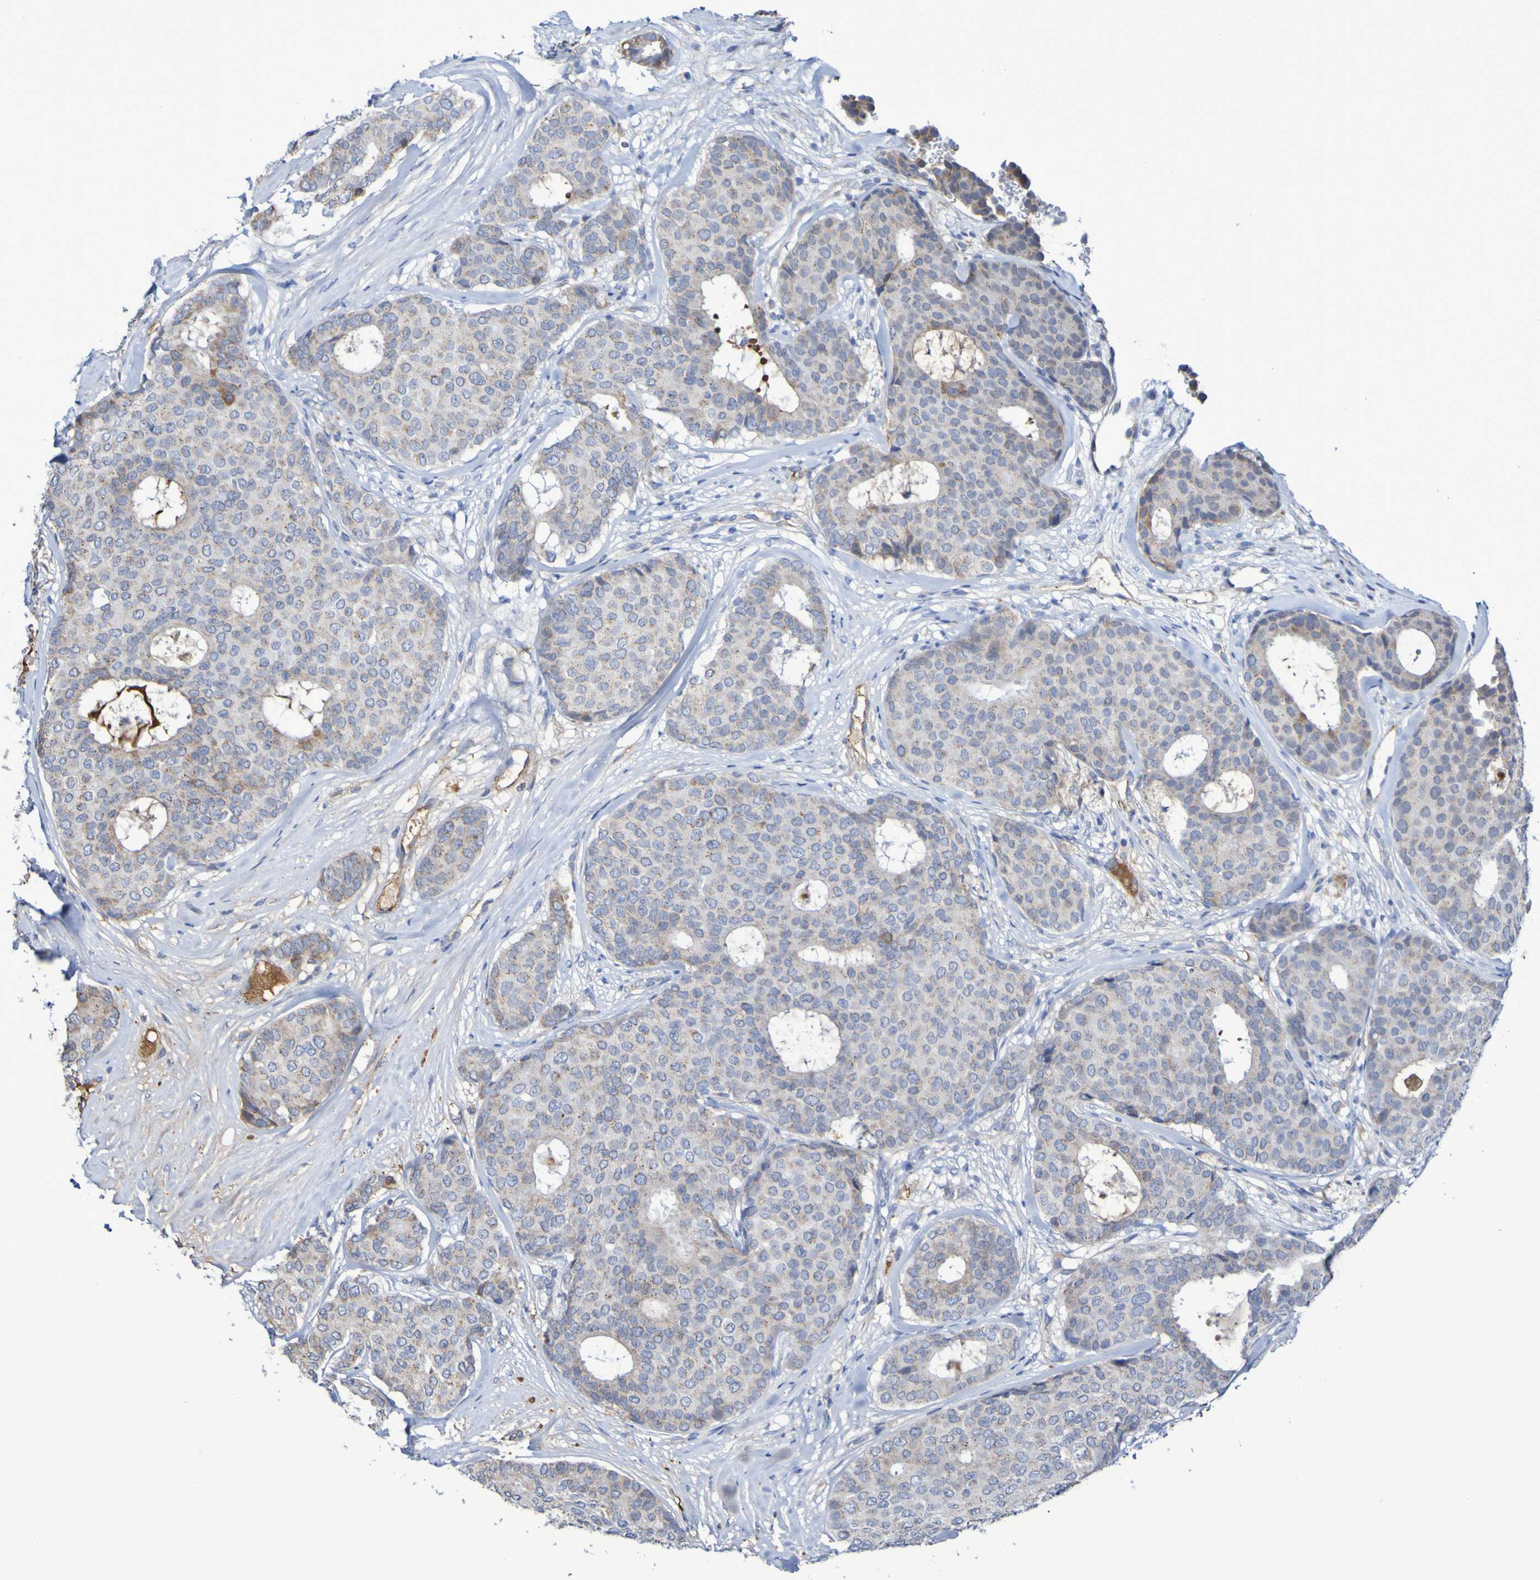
{"staining": {"intensity": "weak", "quantity": ">75%", "location": "cytoplasmic/membranous"}, "tissue": "breast cancer", "cell_type": "Tumor cells", "image_type": "cancer", "snomed": [{"axis": "morphology", "description": "Duct carcinoma"}, {"axis": "topography", "description": "Breast"}], "caption": "Breast cancer tissue shows weak cytoplasmic/membranous staining in approximately >75% of tumor cells, visualized by immunohistochemistry.", "gene": "CNTN2", "patient": {"sex": "female", "age": 75}}